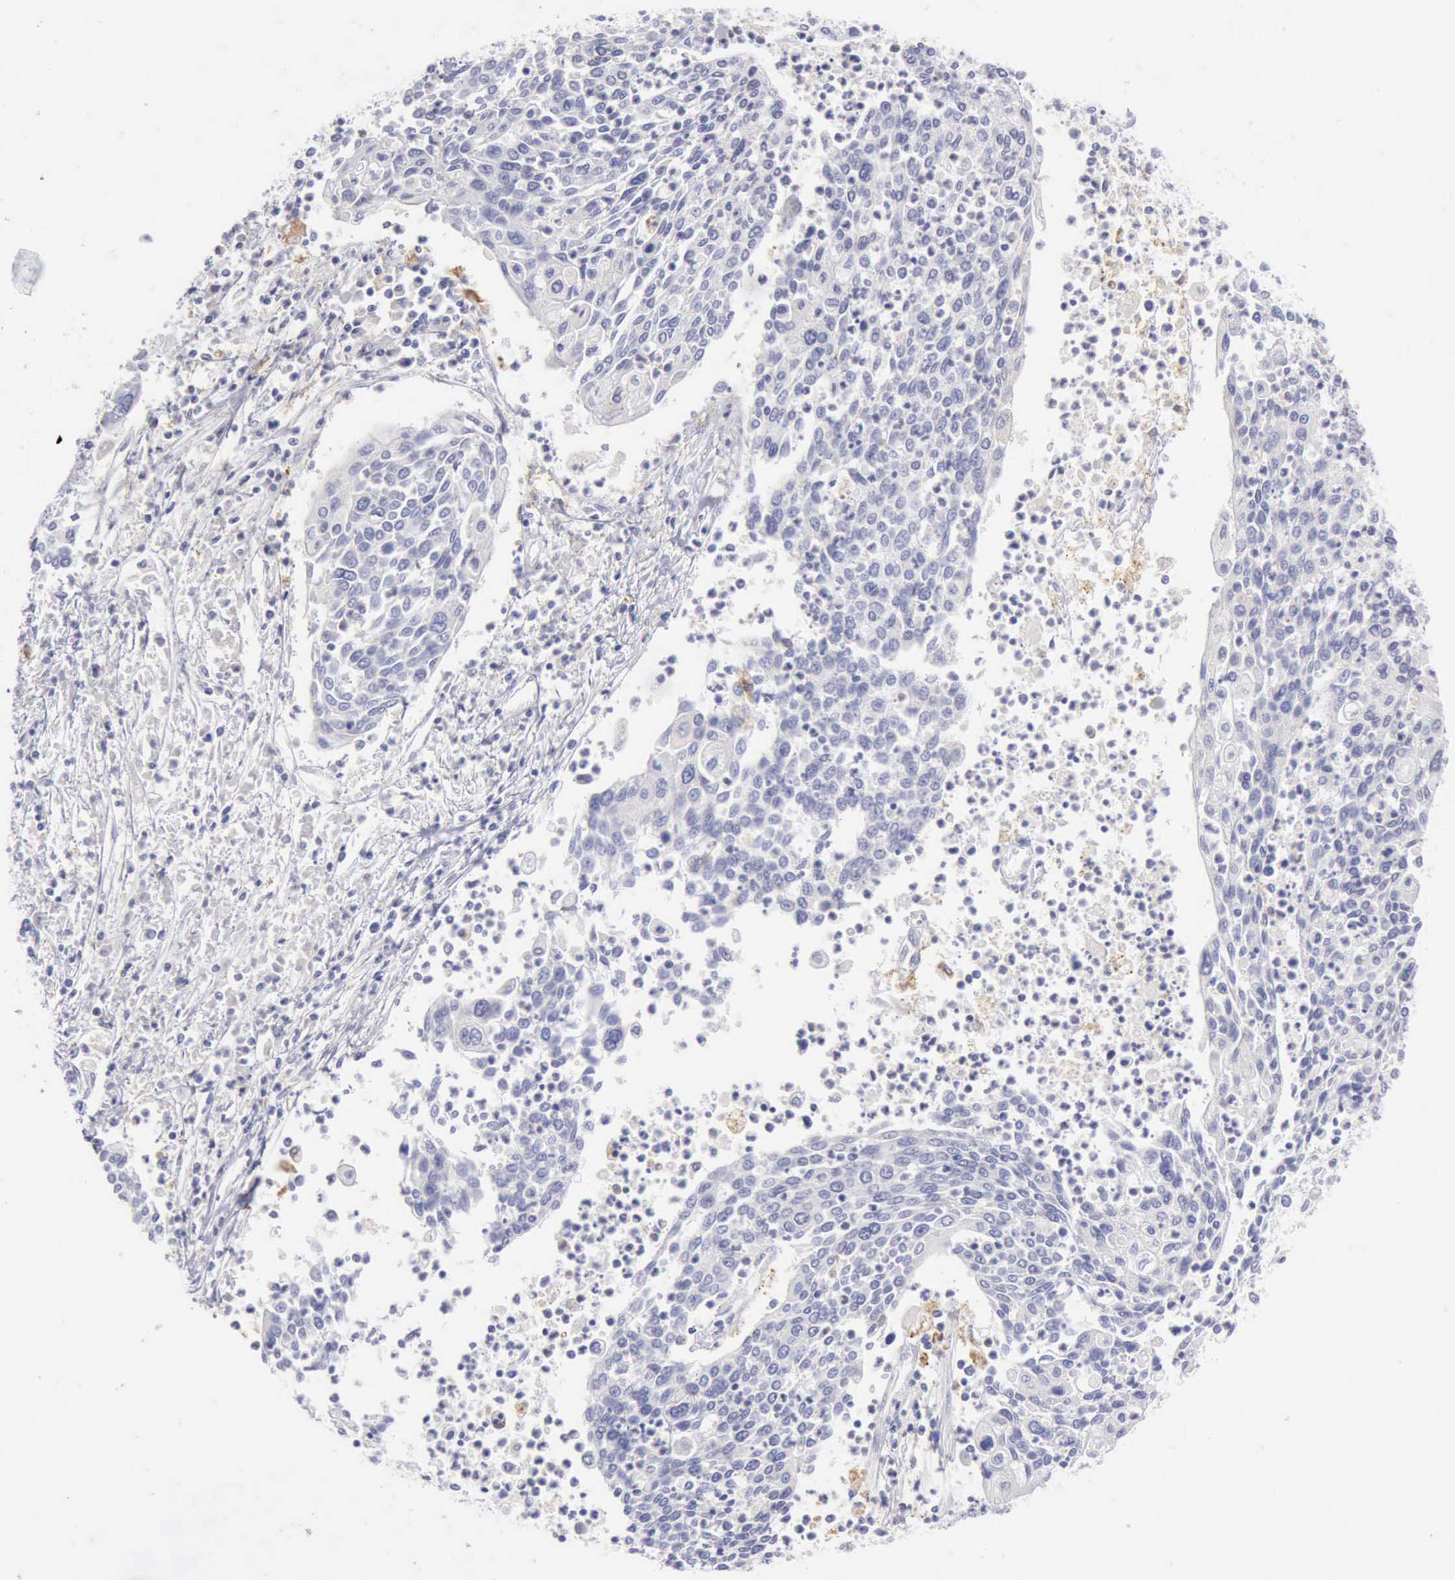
{"staining": {"intensity": "negative", "quantity": "none", "location": "none"}, "tissue": "cervical cancer", "cell_type": "Tumor cells", "image_type": "cancer", "snomed": [{"axis": "morphology", "description": "Squamous cell carcinoma, NOS"}, {"axis": "topography", "description": "Cervix"}], "caption": "Cervical cancer (squamous cell carcinoma) was stained to show a protein in brown. There is no significant staining in tumor cells.", "gene": "CTSS", "patient": {"sex": "female", "age": 40}}